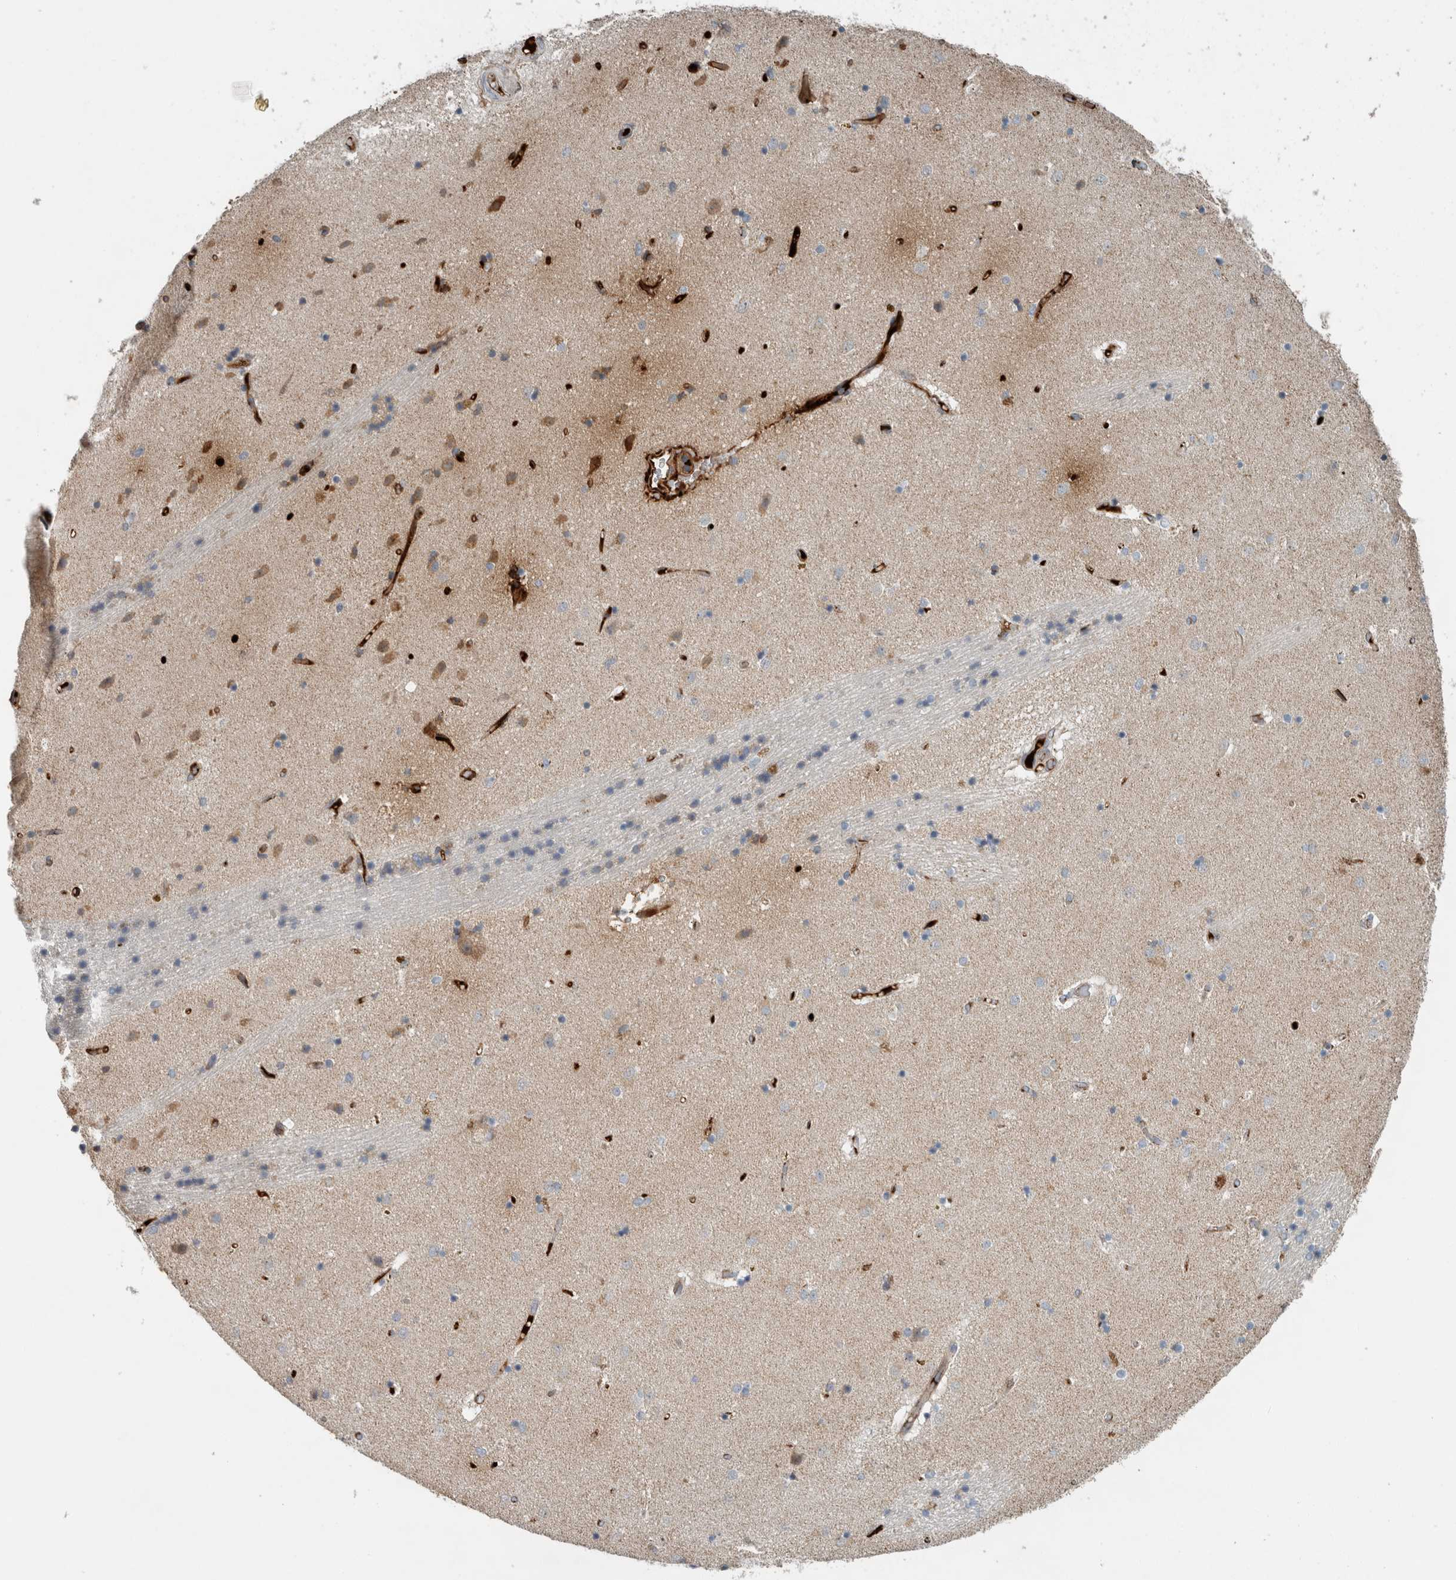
{"staining": {"intensity": "moderate", "quantity": "<25%", "location": "cytoplasmic/membranous"}, "tissue": "caudate", "cell_type": "Glial cells", "image_type": "normal", "snomed": [{"axis": "morphology", "description": "Normal tissue, NOS"}, {"axis": "topography", "description": "Lateral ventricle wall"}], "caption": "Immunohistochemistry photomicrograph of unremarkable caudate stained for a protein (brown), which exhibits low levels of moderate cytoplasmic/membranous expression in approximately <25% of glial cells.", "gene": "FN1", "patient": {"sex": "male", "age": 70}}